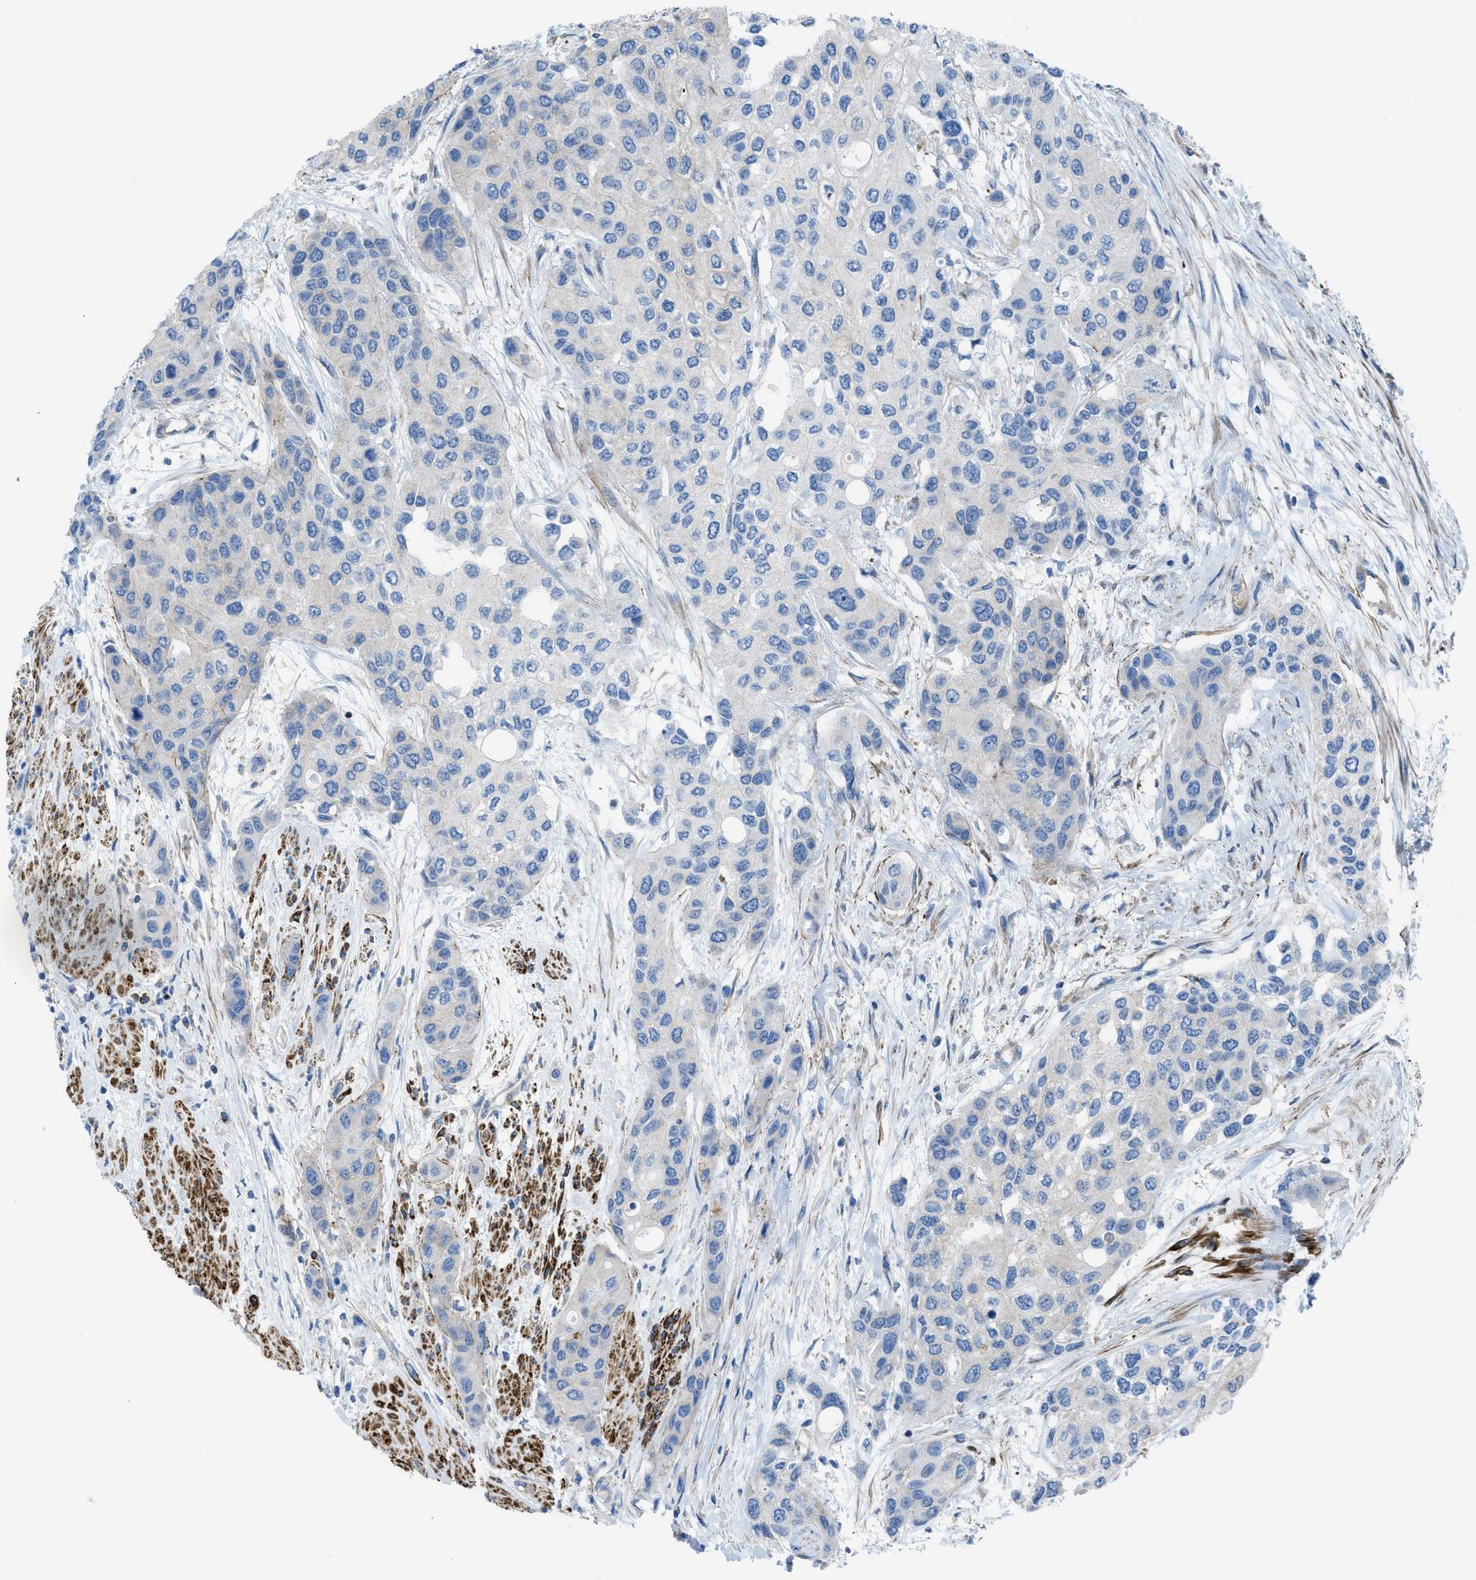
{"staining": {"intensity": "negative", "quantity": "none", "location": "none"}, "tissue": "urothelial cancer", "cell_type": "Tumor cells", "image_type": "cancer", "snomed": [{"axis": "morphology", "description": "Urothelial carcinoma, High grade"}, {"axis": "topography", "description": "Urinary bladder"}], "caption": "IHC histopathology image of neoplastic tissue: human urothelial cancer stained with DAB (3,3'-diaminobenzidine) shows no significant protein expression in tumor cells. Brightfield microscopy of IHC stained with DAB (brown) and hematoxylin (blue), captured at high magnification.", "gene": "KCNH7", "patient": {"sex": "female", "age": 56}}